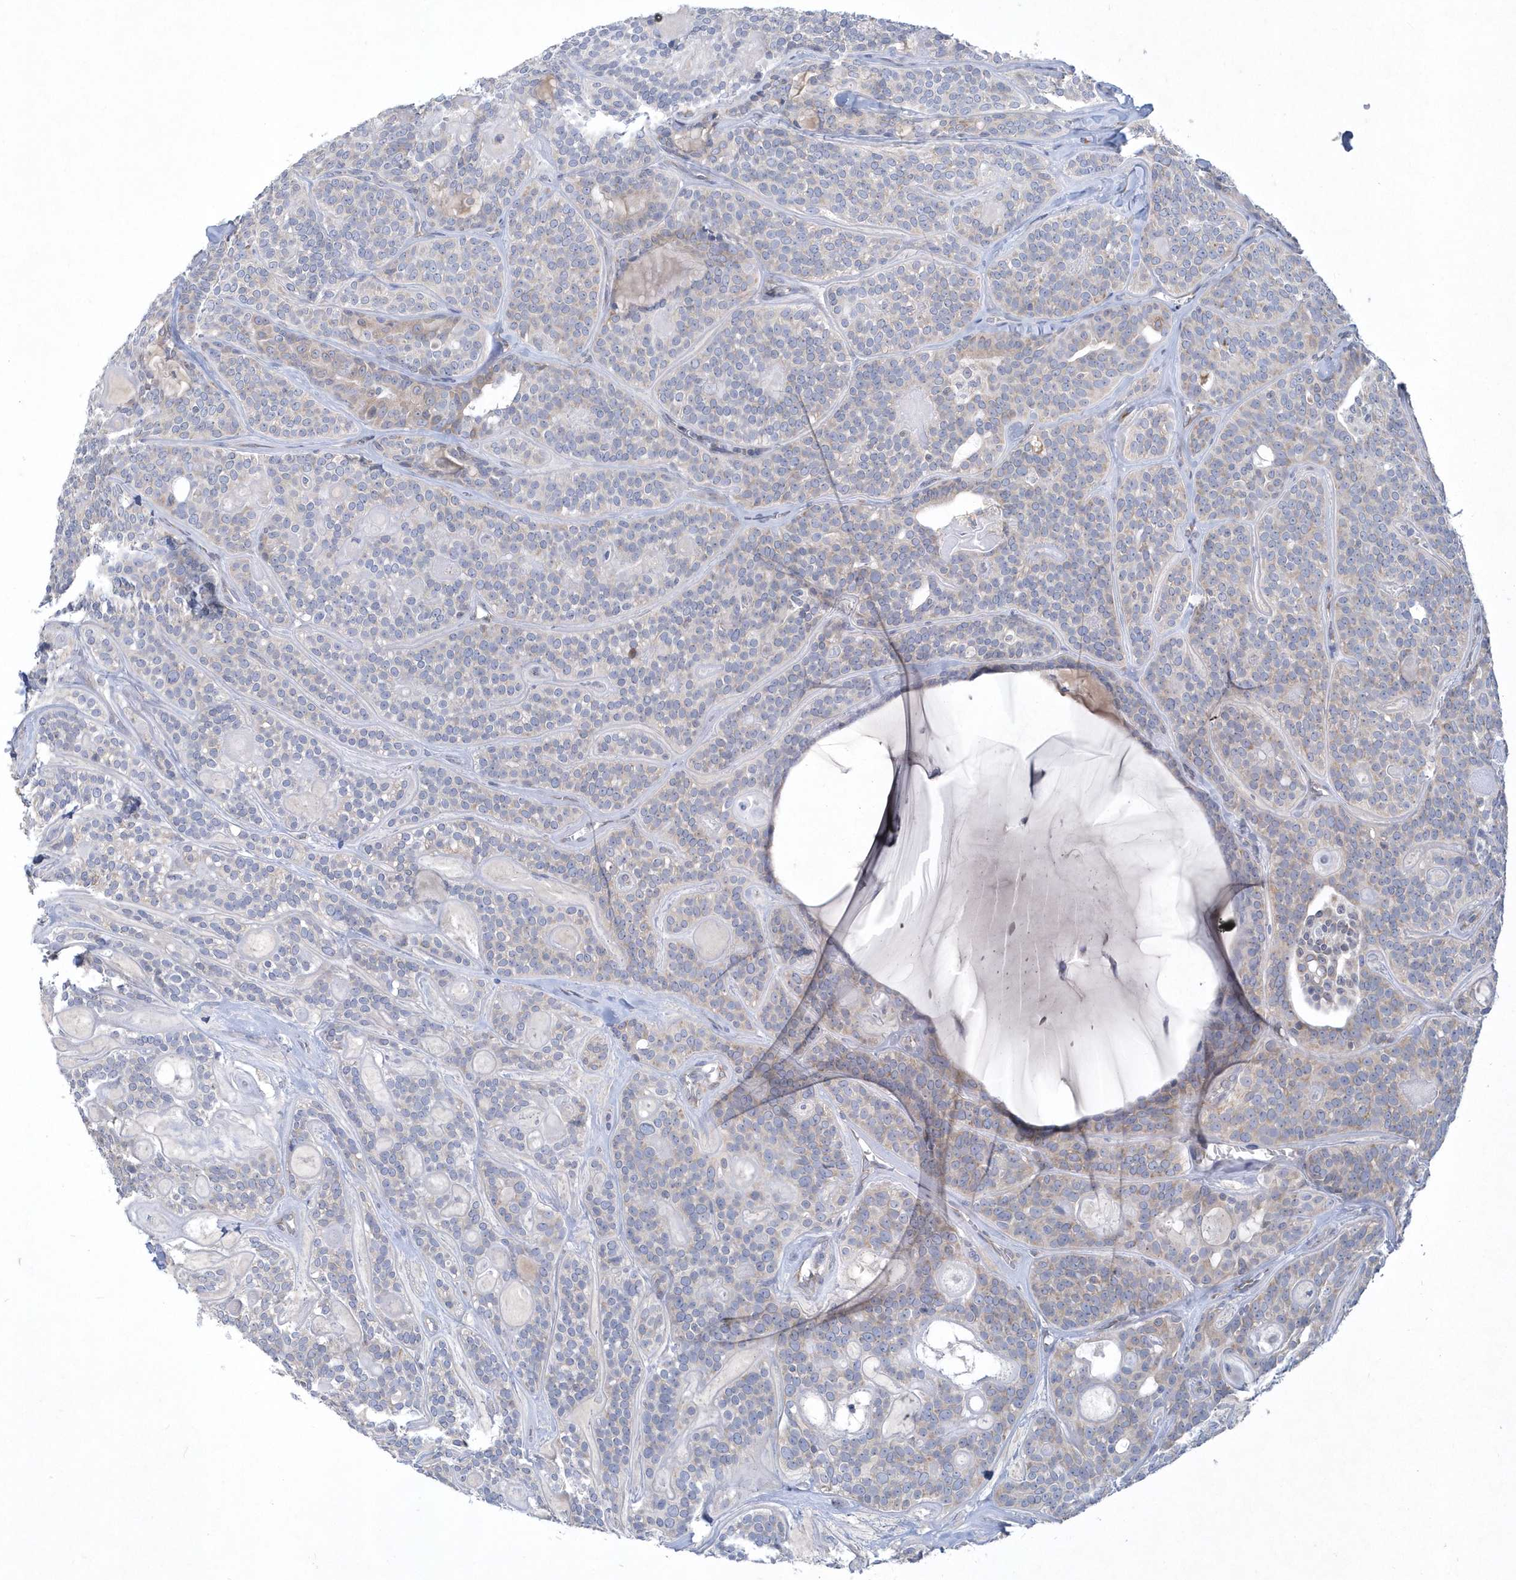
{"staining": {"intensity": "weak", "quantity": "<25%", "location": "cytoplasmic/membranous"}, "tissue": "head and neck cancer", "cell_type": "Tumor cells", "image_type": "cancer", "snomed": [{"axis": "morphology", "description": "Adenocarcinoma, NOS"}, {"axis": "topography", "description": "Head-Neck"}], "caption": "Protein analysis of head and neck cancer (adenocarcinoma) demonstrates no significant staining in tumor cells.", "gene": "DGAT1", "patient": {"sex": "male", "age": 66}}